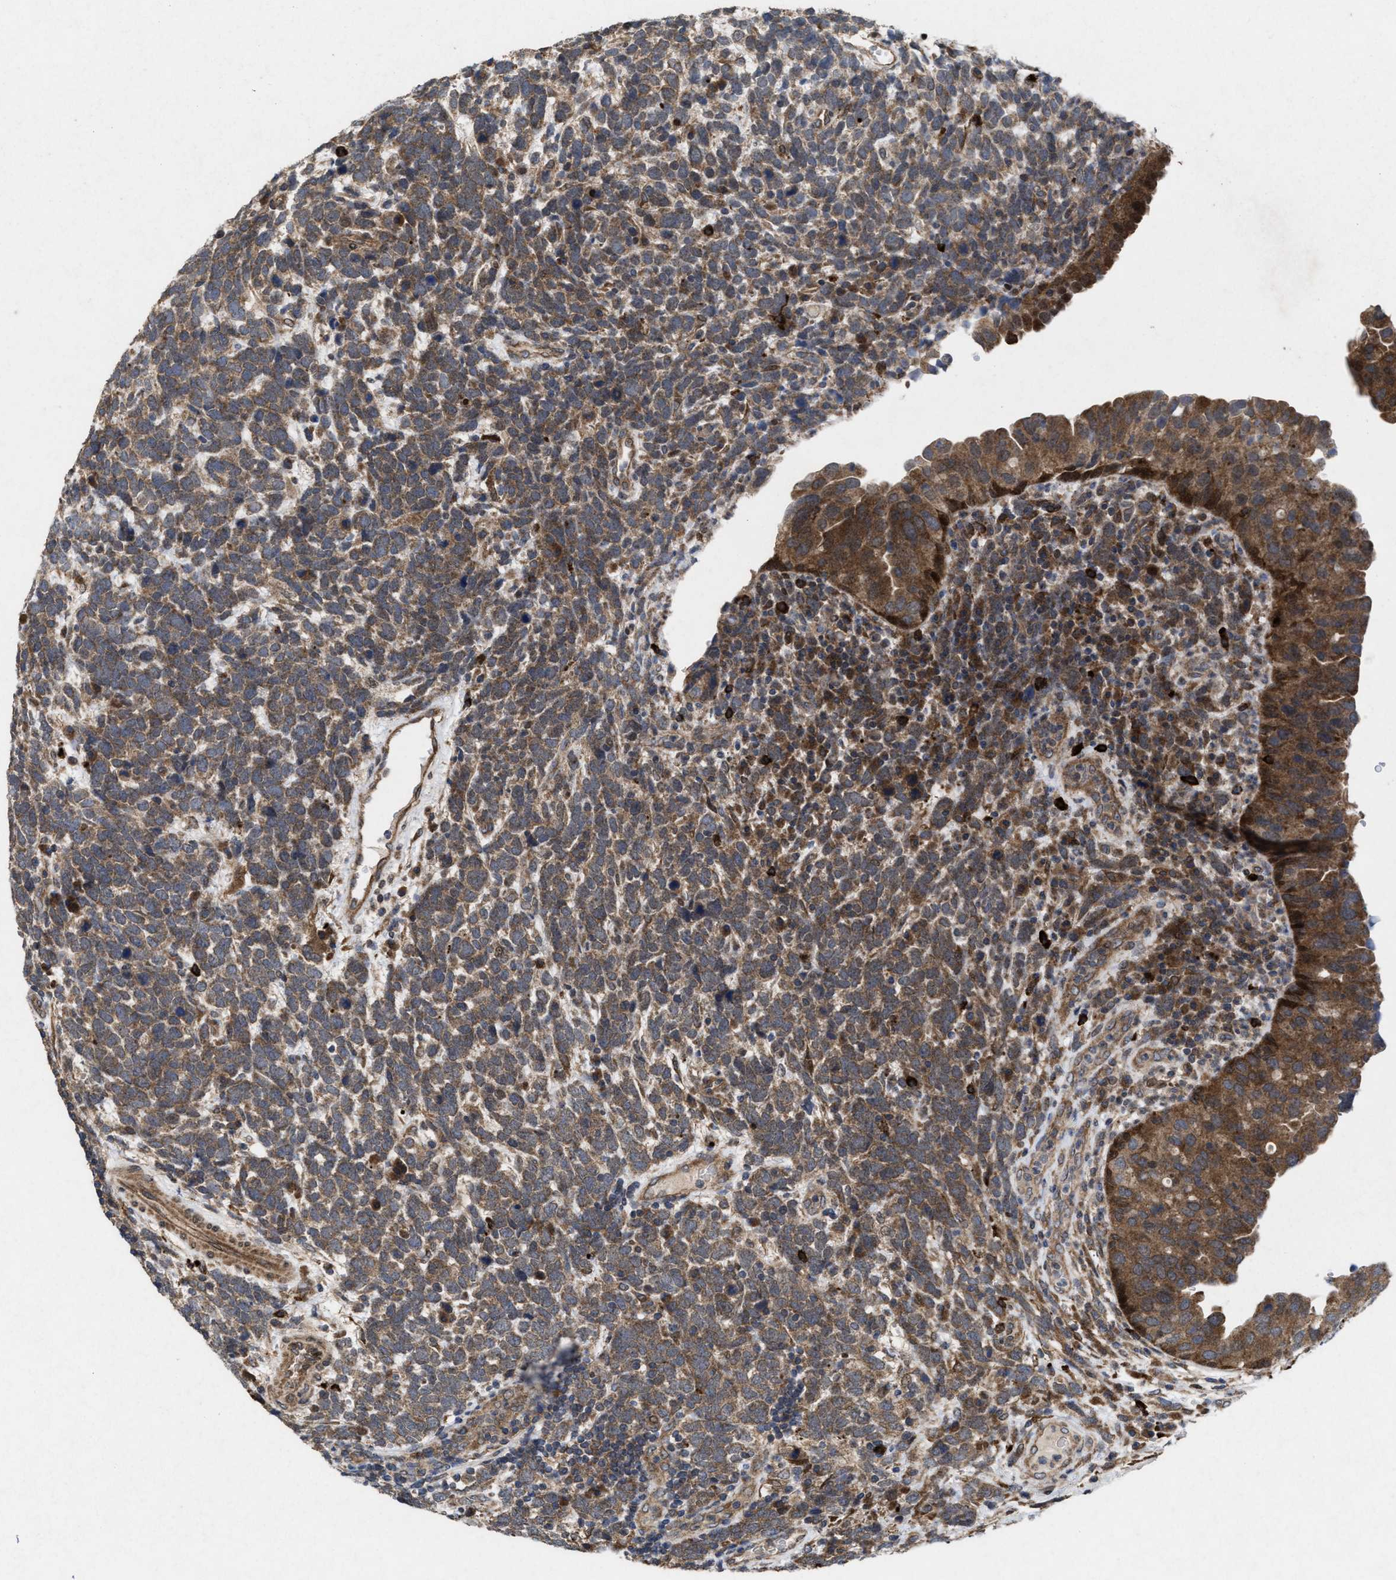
{"staining": {"intensity": "moderate", "quantity": ">75%", "location": "cytoplasmic/membranous"}, "tissue": "urothelial cancer", "cell_type": "Tumor cells", "image_type": "cancer", "snomed": [{"axis": "morphology", "description": "Urothelial carcinoma, High grade"}, {"axis": "topography", "description": "Urinary bladder"}], "caption": "Protein expression by IHC exhibits moderate cytoplasmic/membranous positivity in approximately >75% of tumor cells in urothelial cancer. The staining is performed using DAB brown chromogen to label protein expression. The nuclei are counter-stained blue using hematoxylin.", "gene": "MSI2", "patient": {"sex": "female", "age": 82}}